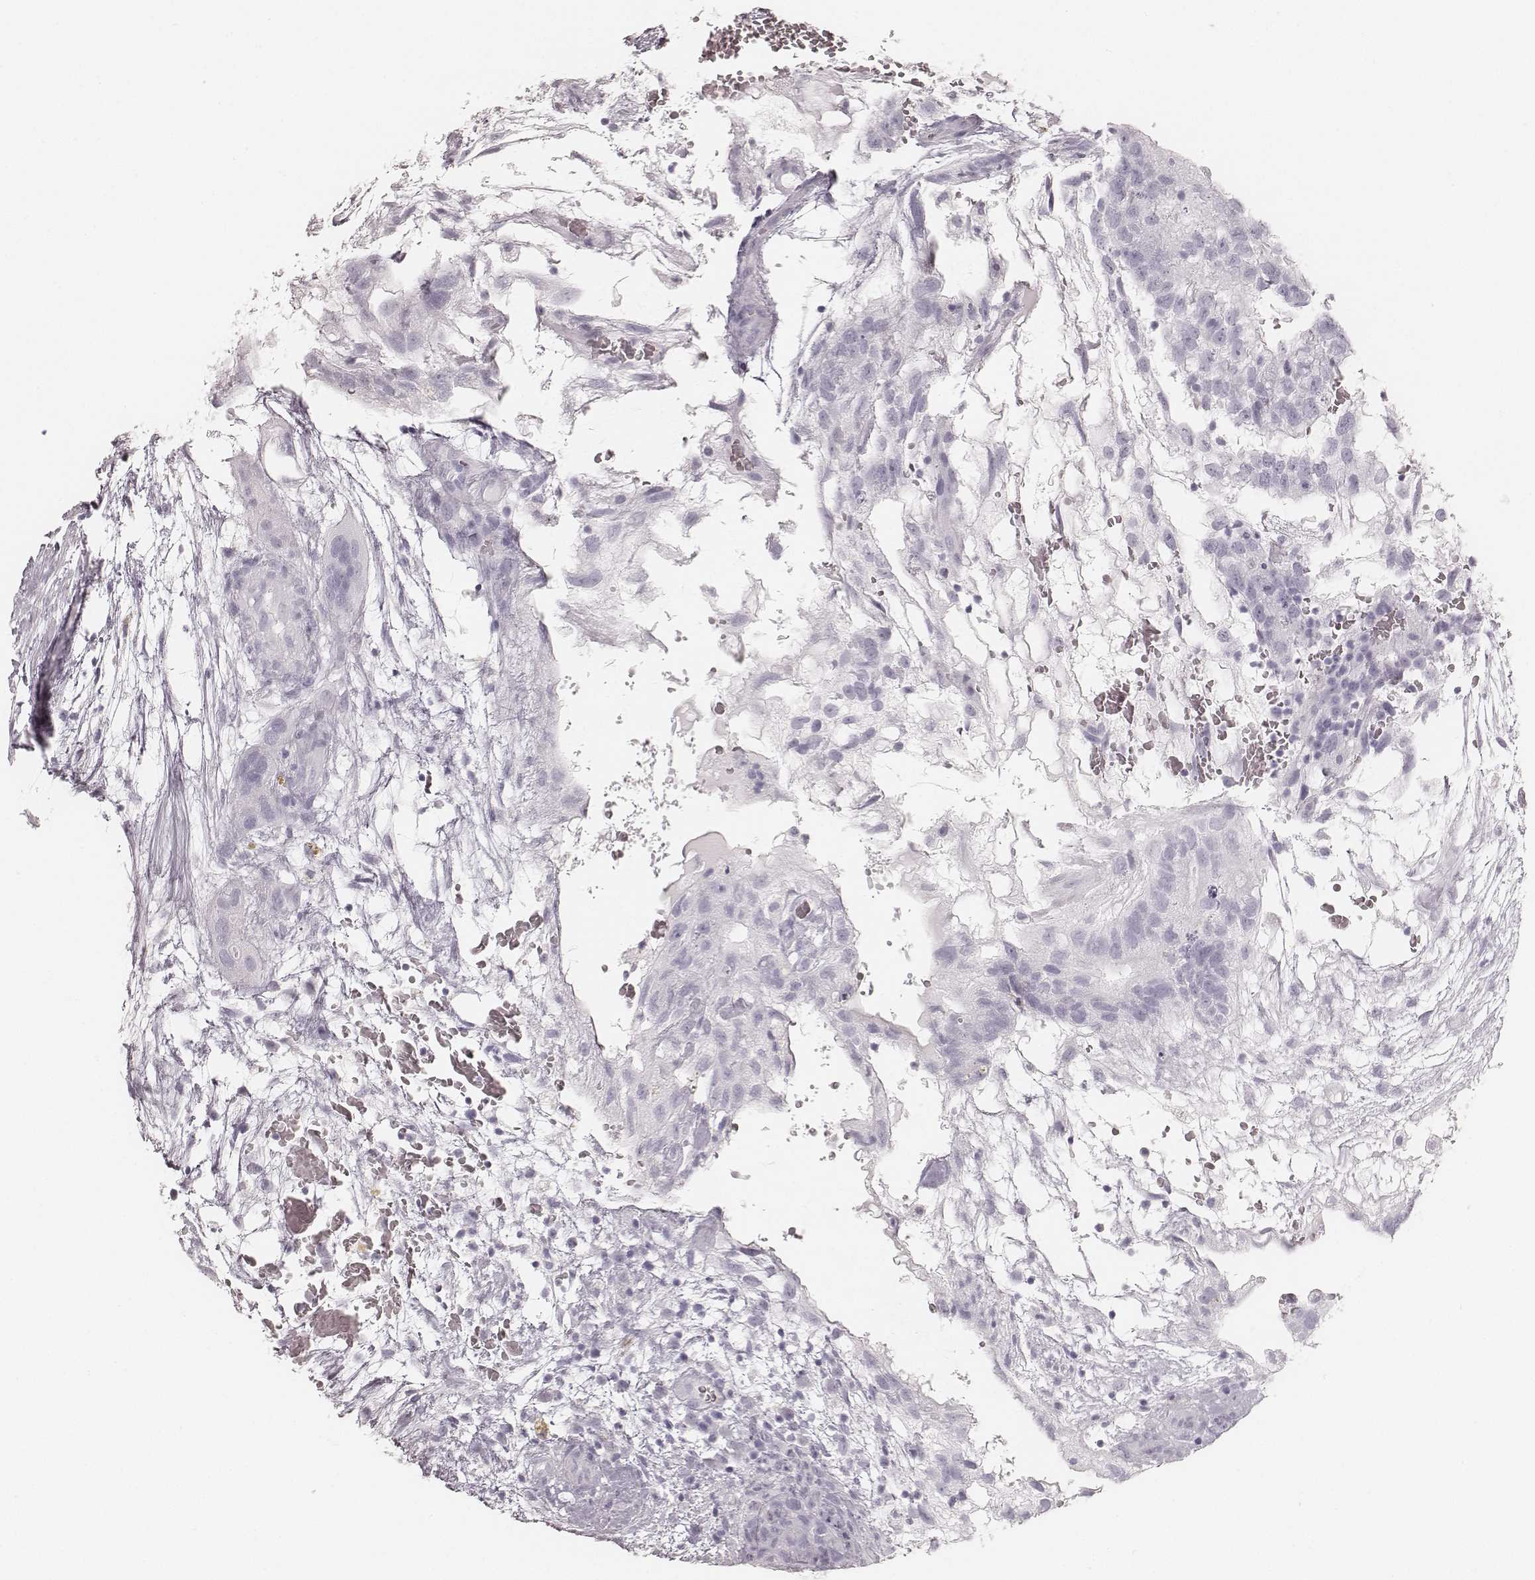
{"staining": {"intensity": "negative", "quantity": "none", "location": "none"}, "tissue": "testis cancer", "cell_type": "Tumor cells", "image_type": "cancer", "snomed": [{"axis": "morphology", "description": "Normal tissue, NOS"}, {"axis": "morphology", "description": "Carcinoma, Embryonal, NOS"}, {"axis": "topography", "description": "Testis"}], "caption": "IHC of testis cancer (embryonal carcinoma) exhibits no positivity in tumor cells. (DAB immunohistochemistry (IHC) with hematoxylin counter stain).", "gene": "KRT34", "patient": {"sex": "male", "age": 32}}